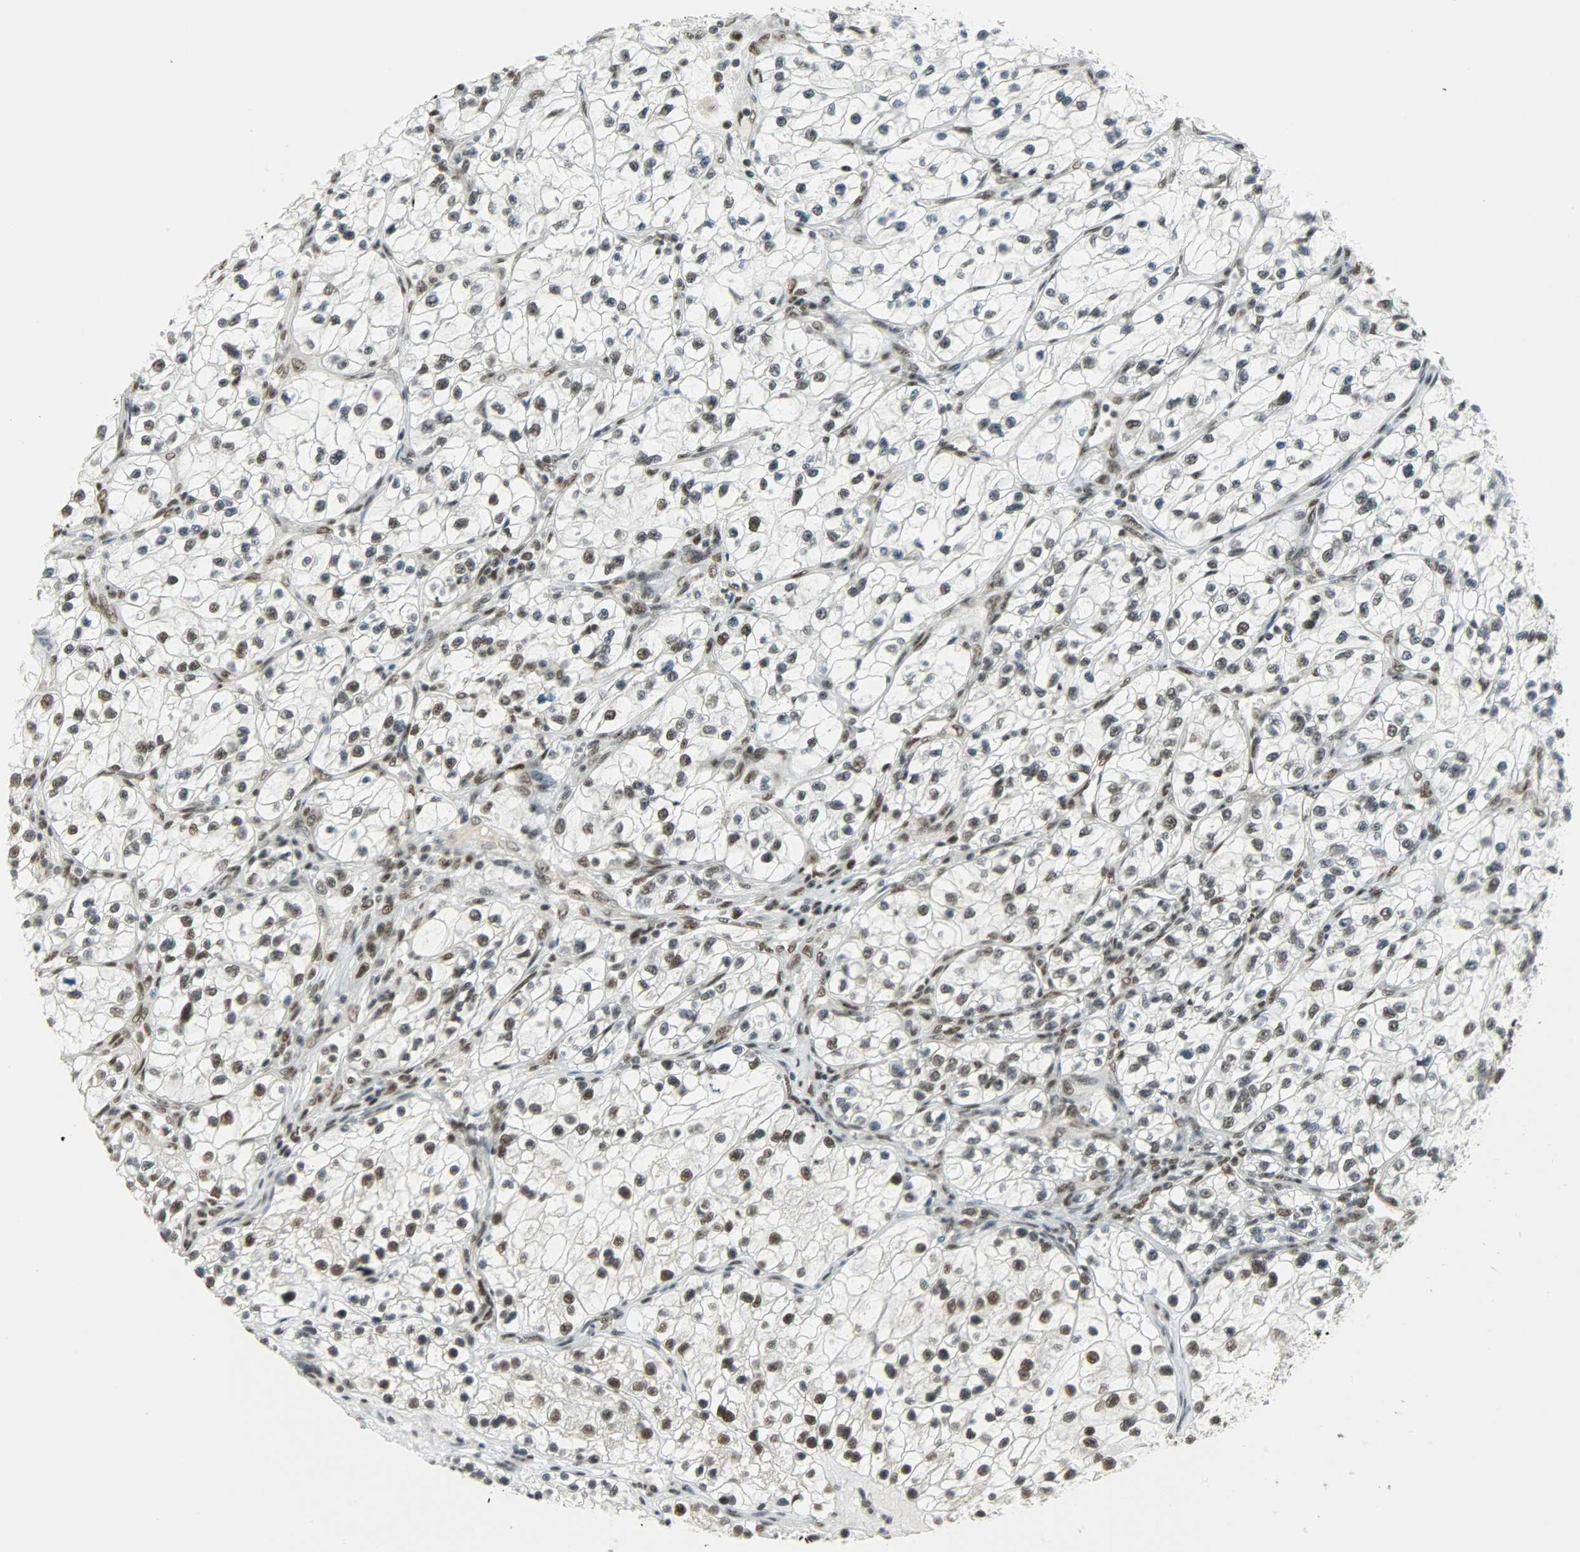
{"staining": {"intensity": "moderate", "quantity": ">75%", "location": "nuclear"}, "tissue": "renal cancer", "cell_type": "Tumor cells", "image_type": "cancer", "snomed": [{"axis": "morphology", "description": "Adenocarcinoma, NOS"}, {"axis": "topography", "description": "Kidney"}], "caption": "Protein expression analysis of human renal cancer (adenocarcinoma) reveals moderate nuclear positivity in about >75% of tumor cells.", "gene": "SUGP1", "patient": {"sex": "female", "age": 57}}